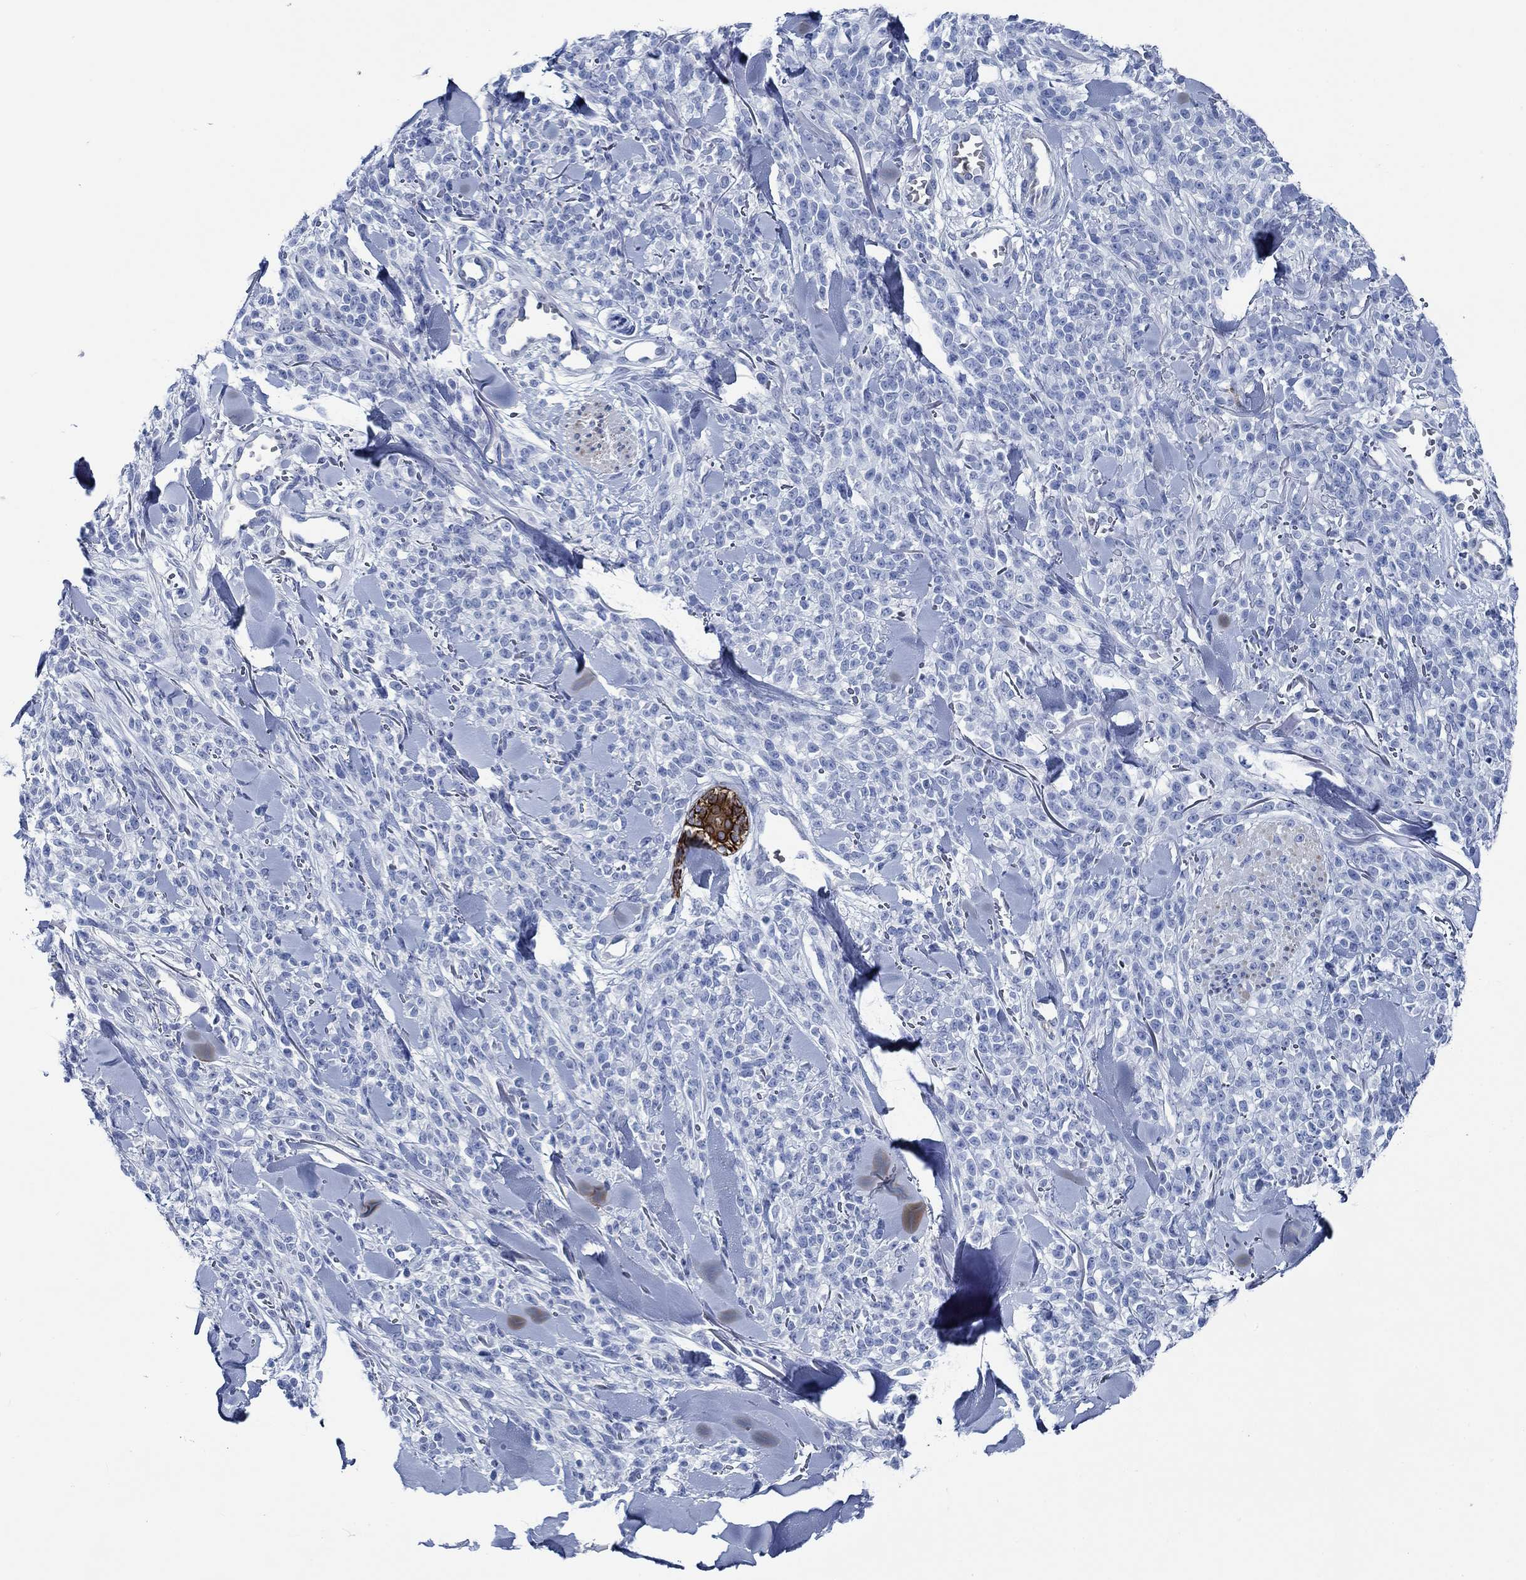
{"staining": {"intensity": "negative", "quantity": "none", "location": "none"}, "tissue": "melanoma", "cell_type": "Tumor cells", "image_type": "cancer", "snomed": [{"axis": "morphology", "description": "Malignant melanoma, NOS"}, {"axis": "topography", "description": "Skin"}, {"axis": "topography", "description": "Skin of trunk"}], "caption": "Malignant melanoma was stained to show a protein in brown. There is no significant expression in tumor cells.", "gene": "SVEP1", "patient": {"sex": "male", "age": 74}}